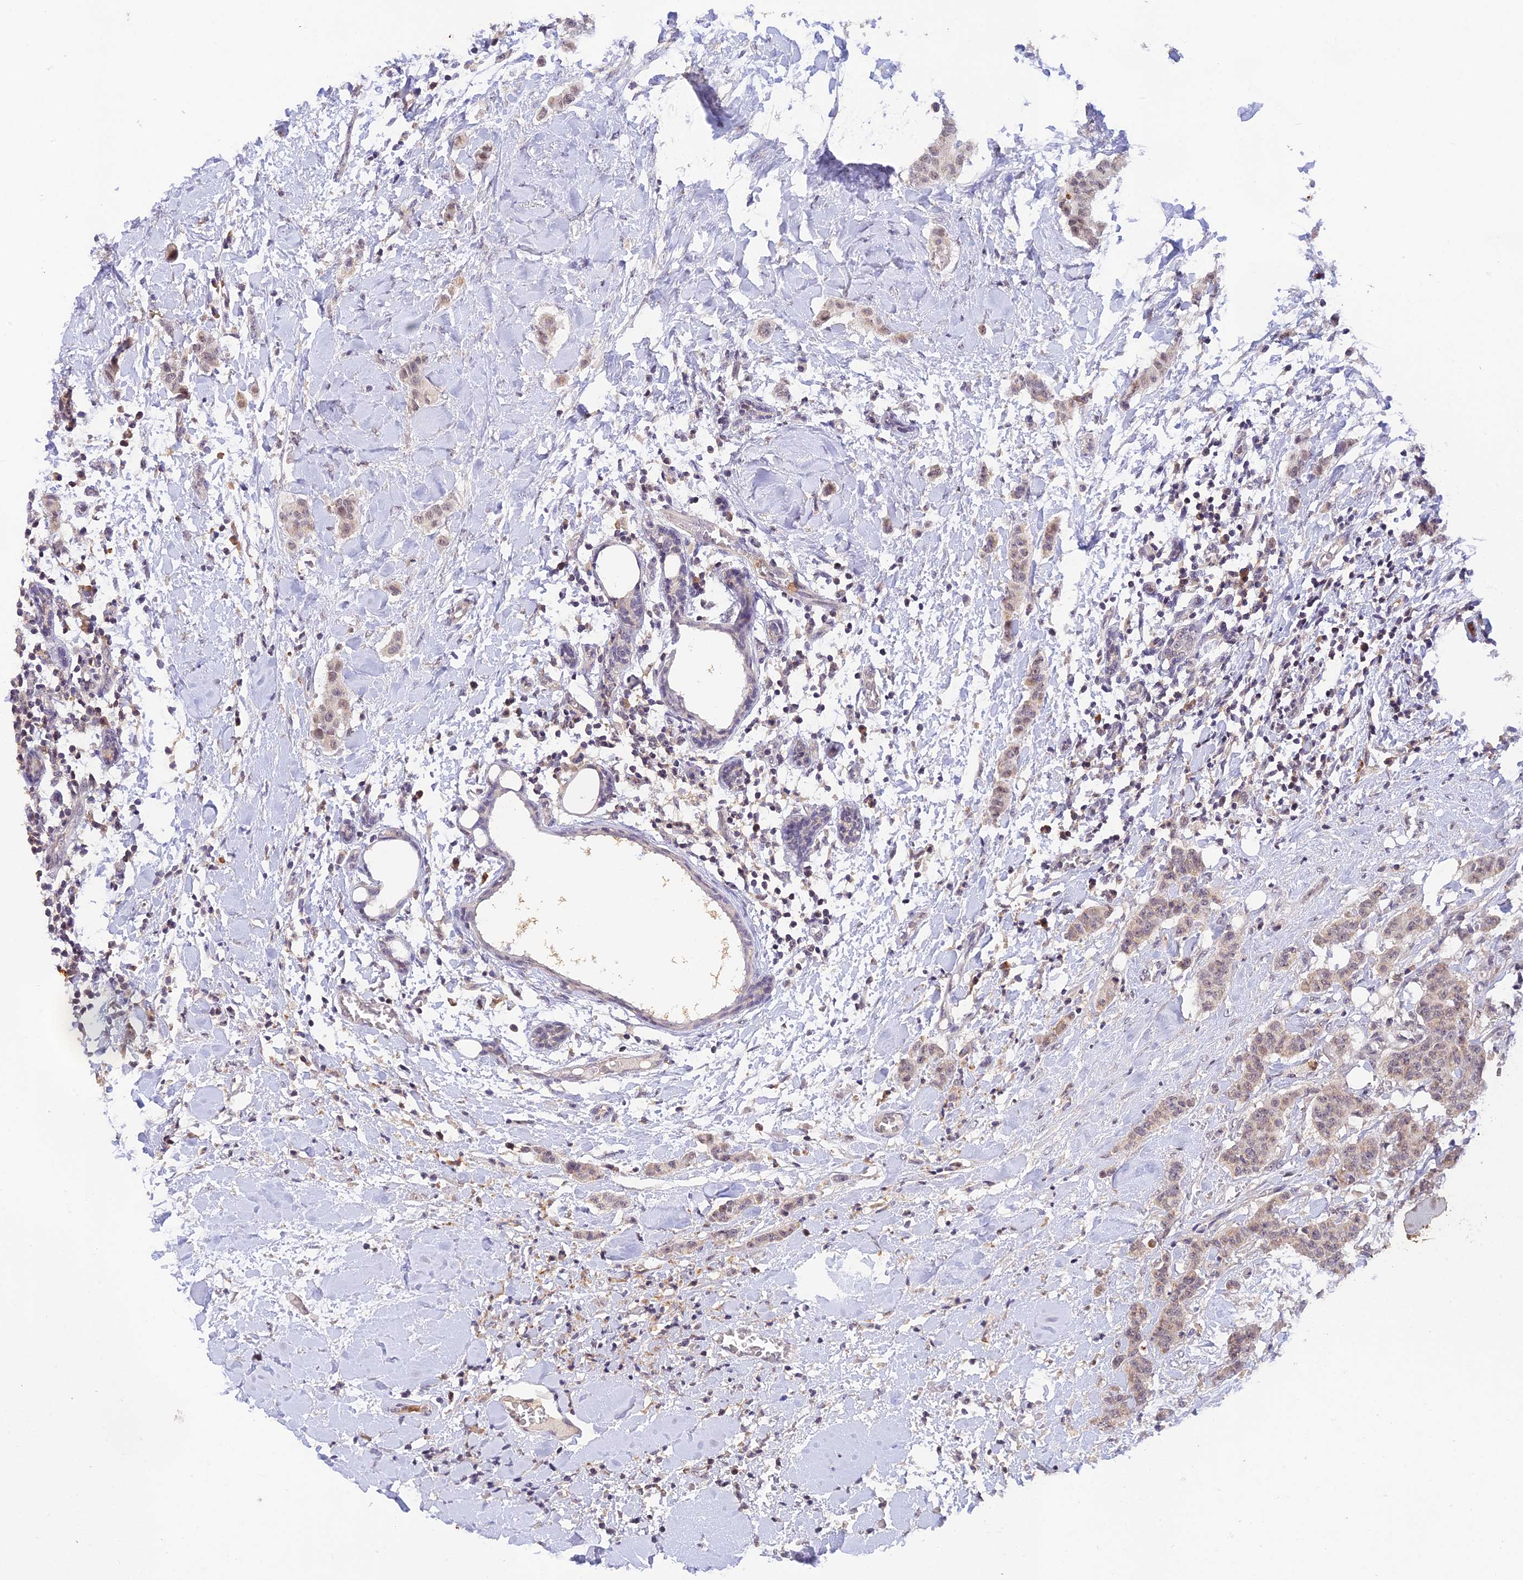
{"staining": {"intensity": "weak", "quantity": "<25%", "location": "nuclear"}, "tissue": "breast cancer", "cell_type": "Tumor cells", "image_type": "cancer", "snomed": [{"axis": "morphology", "description": "Duct carcinoma"}, {"axis": "topography", "description": "Breast"}], "caption": "Immunohistochemical staining of human intraductal carcinoma (breast) exhibits no significant staining in tumor cells.", "gene": "PEX16", "patient": {"sex": "female", "age": 40}}